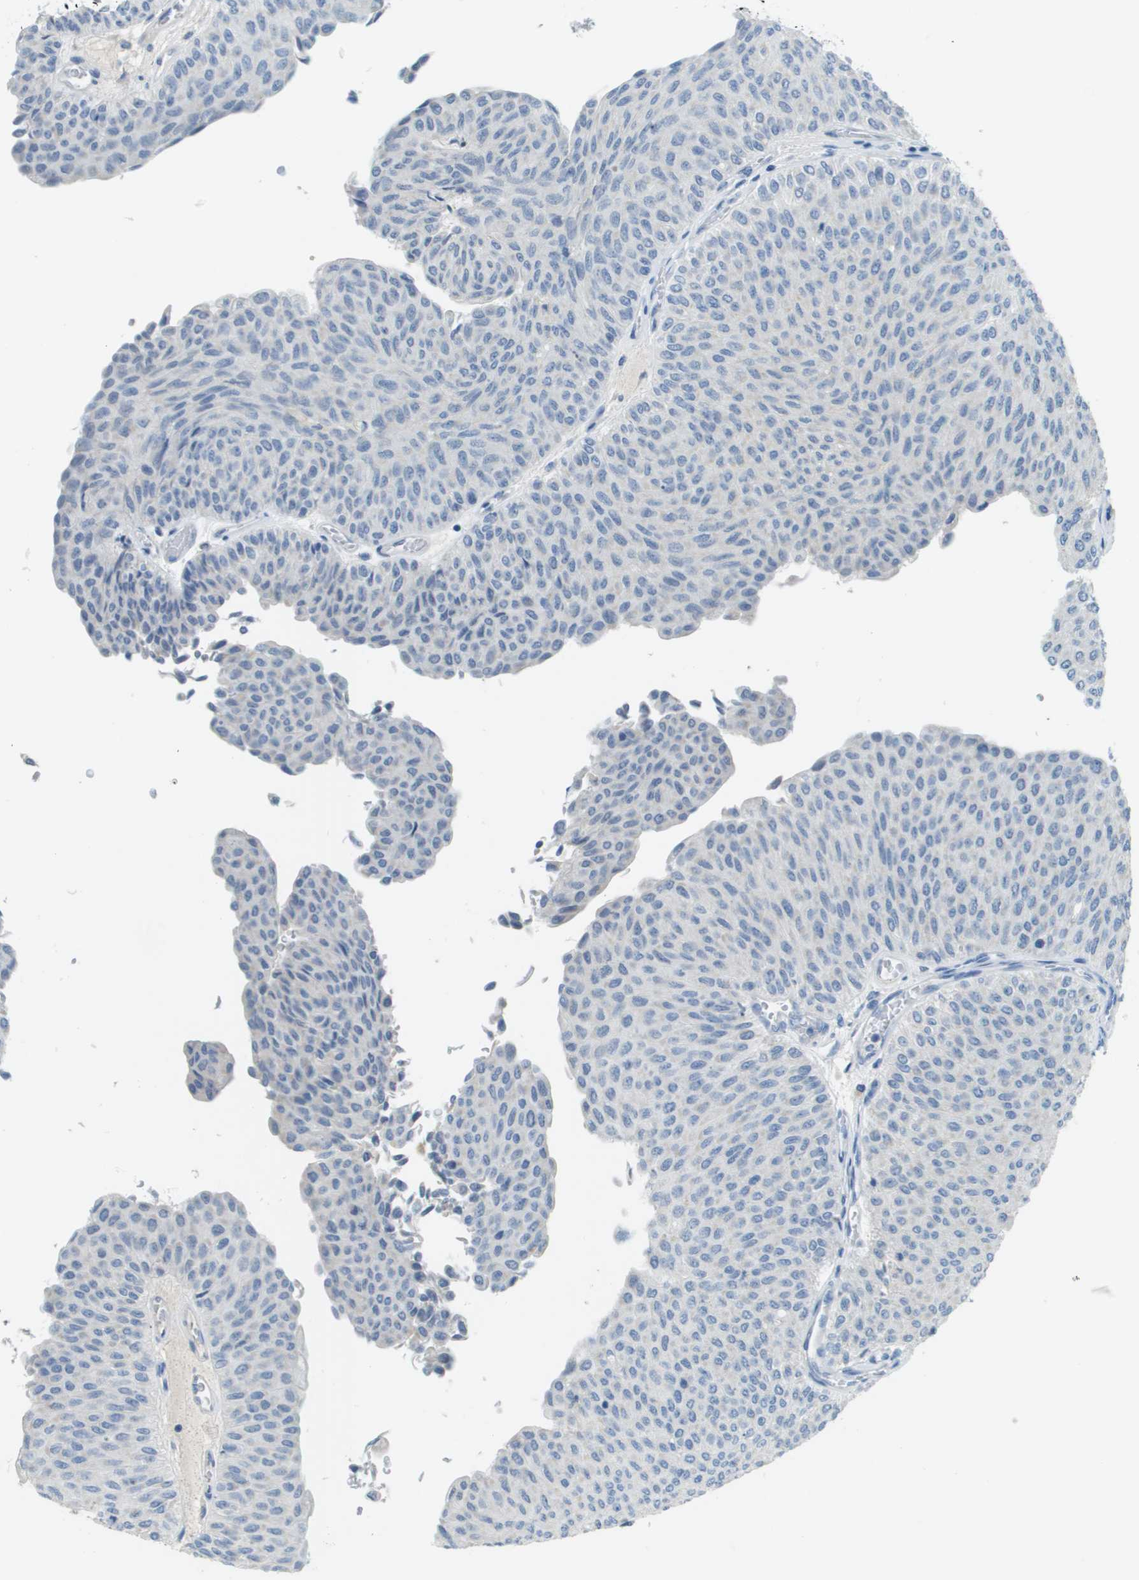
{"staining": {"intensity": "negative", "quantity": "none", "location": "none"}, "tissue": "urothelial cancer", "cell_type": "Tumor cells", "image_type": "cancer", "snomed": [{"axis": "morphology", "description": "Urothelial carcinoma, Low grade"}, {"axis": "topography", "description": "Urinary bladder"}], "caption": "Image shows no protein staining in tumor cells of urothelial carcinoma (low-grade) tissue.", "gene": "PTGDR2", "patient": {"sex": "male", "age": 78}}